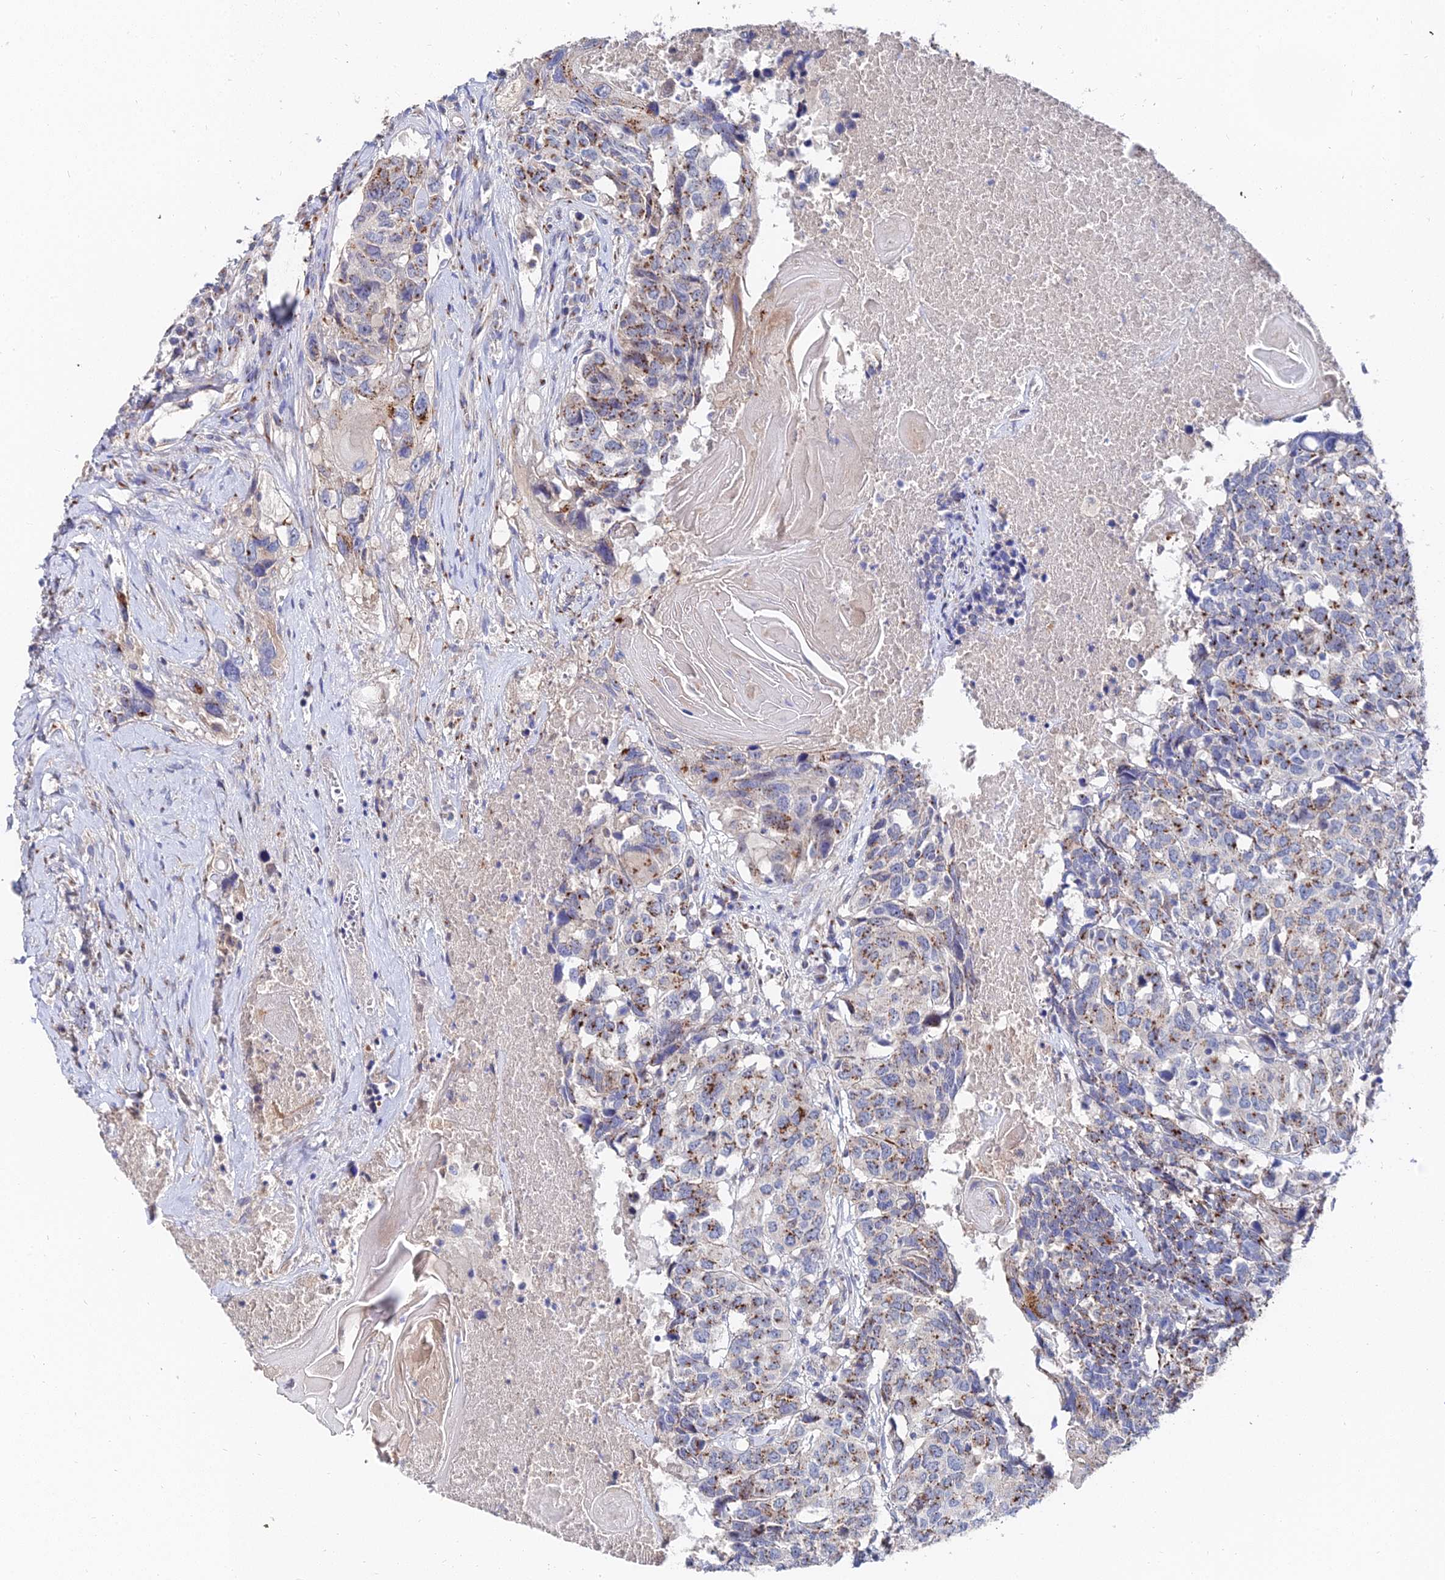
{"staining": {"intensity": "moderate", "quantity": "25%-75%", "location": "cytoplasmic/membranous"}, "tissue": "head and neck cancer", "cell_type": "Tumor cells", "image_type": "cancer", "snomed": [{"axis": "morphology", "description": "Squamous cell carcinoma, NOS"}, {"axis": "topography", "description": "Head-Neck"}], "caption": "Tumor cells show medium levels of moderate cytoplasmic/membranous staining in approximately 25%-75% of cells in head and neck cancer. (Brightfield microscopy of DAB IHC at high magnification).", "gene": "BORCS8", "patient": {"sex": "male", "age": 66}}